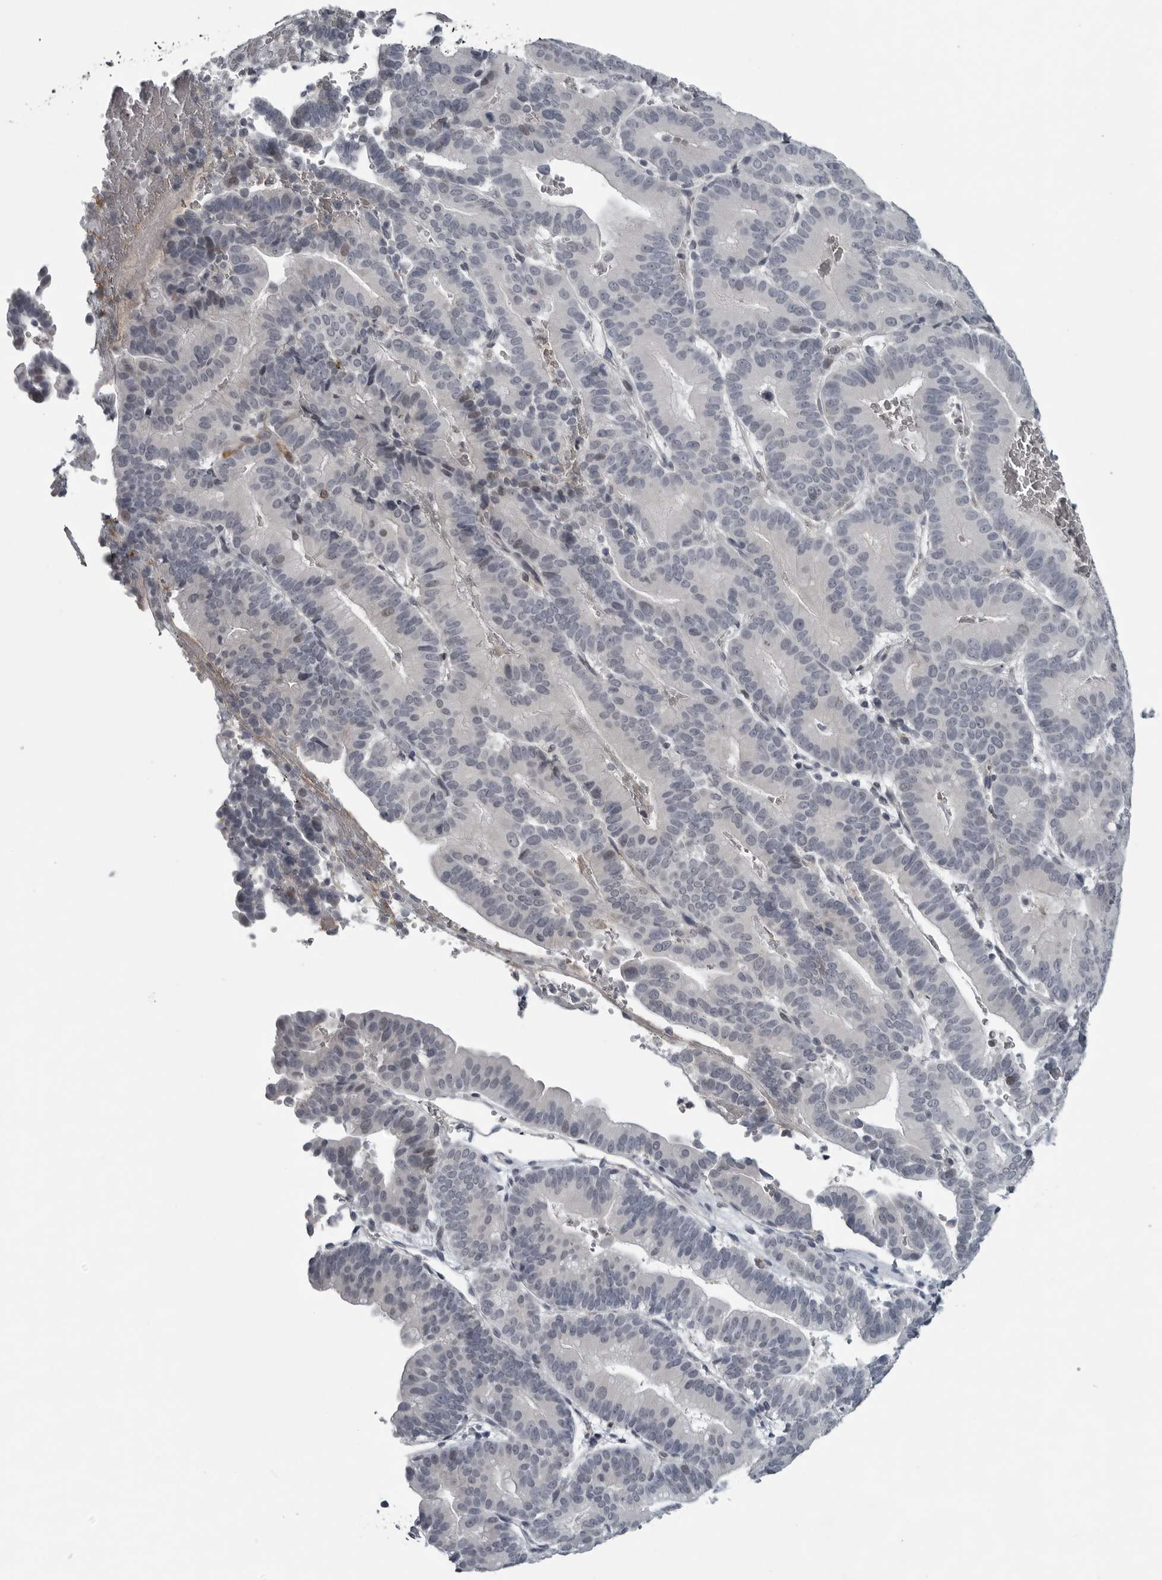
{"staining": {"intensity": "negative", "quantity": "none", "location": "none"}, "tissue": "liver cancer", "cell_type": "Tumor cells", "image_type": "cancer", "snomed": [{"axis": "morphology", "description": "Cholangiocarcinoma"}, {"axis": "topography", "description": "Liver"}], "caption": "Immunohistochemistry (IHC) of cholangiocarcinoma (liver) demonstrates no positivity in tumor cells.", "gene": "LYSMD1", "patient": {"sex": "female", "age": 75}}